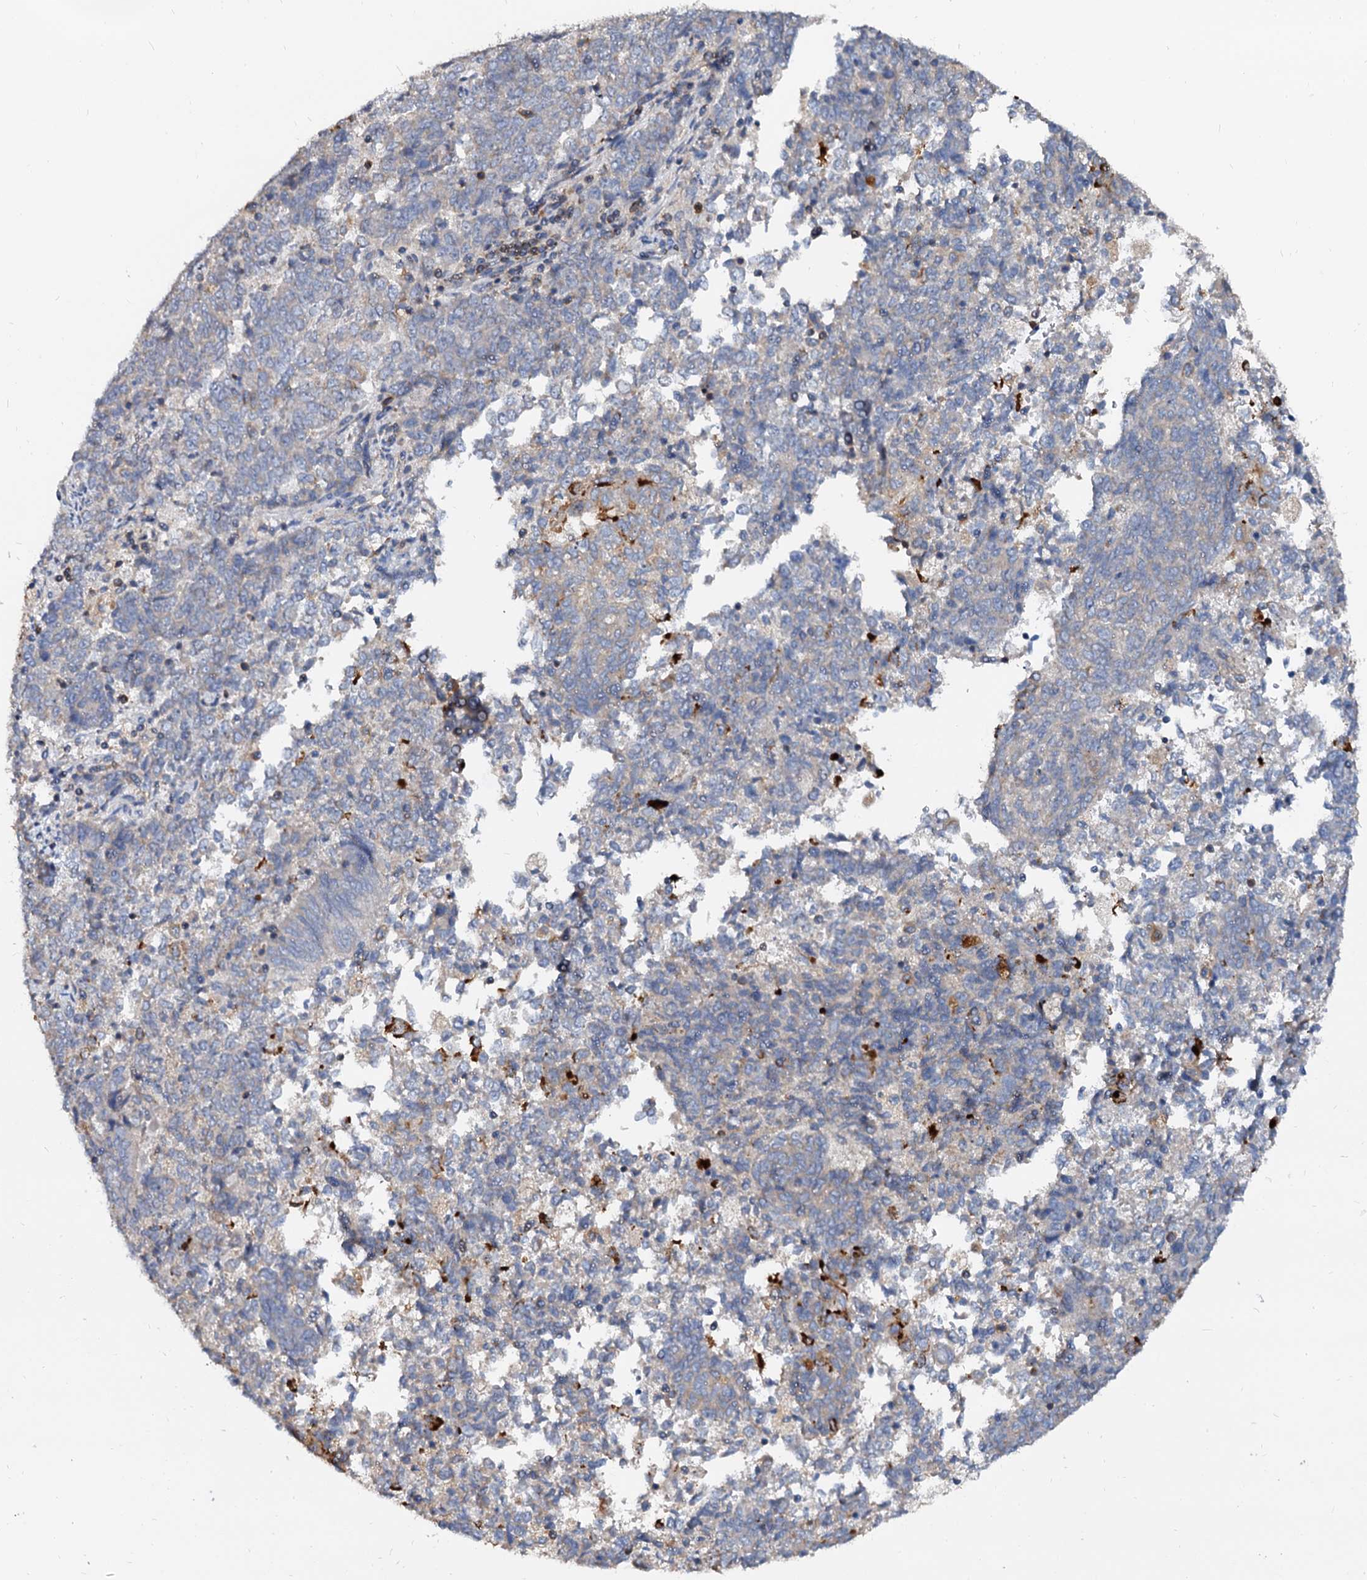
{"staining": {"intensity": "negative", "quantity": "none", "location": "none"}, "tissue": "endometrial cancer", "cell_type": "Tumor cells", "image_type": "cancer", "snomed": [{"axis": "morphology", "description": "Adenocarcinoma, NOS"}, {"axis": "topography", "description": "Endometrium"}], "caption": "Tumor cells are negative for protein expression in human endometrial adenocarcinoma.", "gene": "ANKRD13A", "patient": {"sex": "female", "age": 80}}